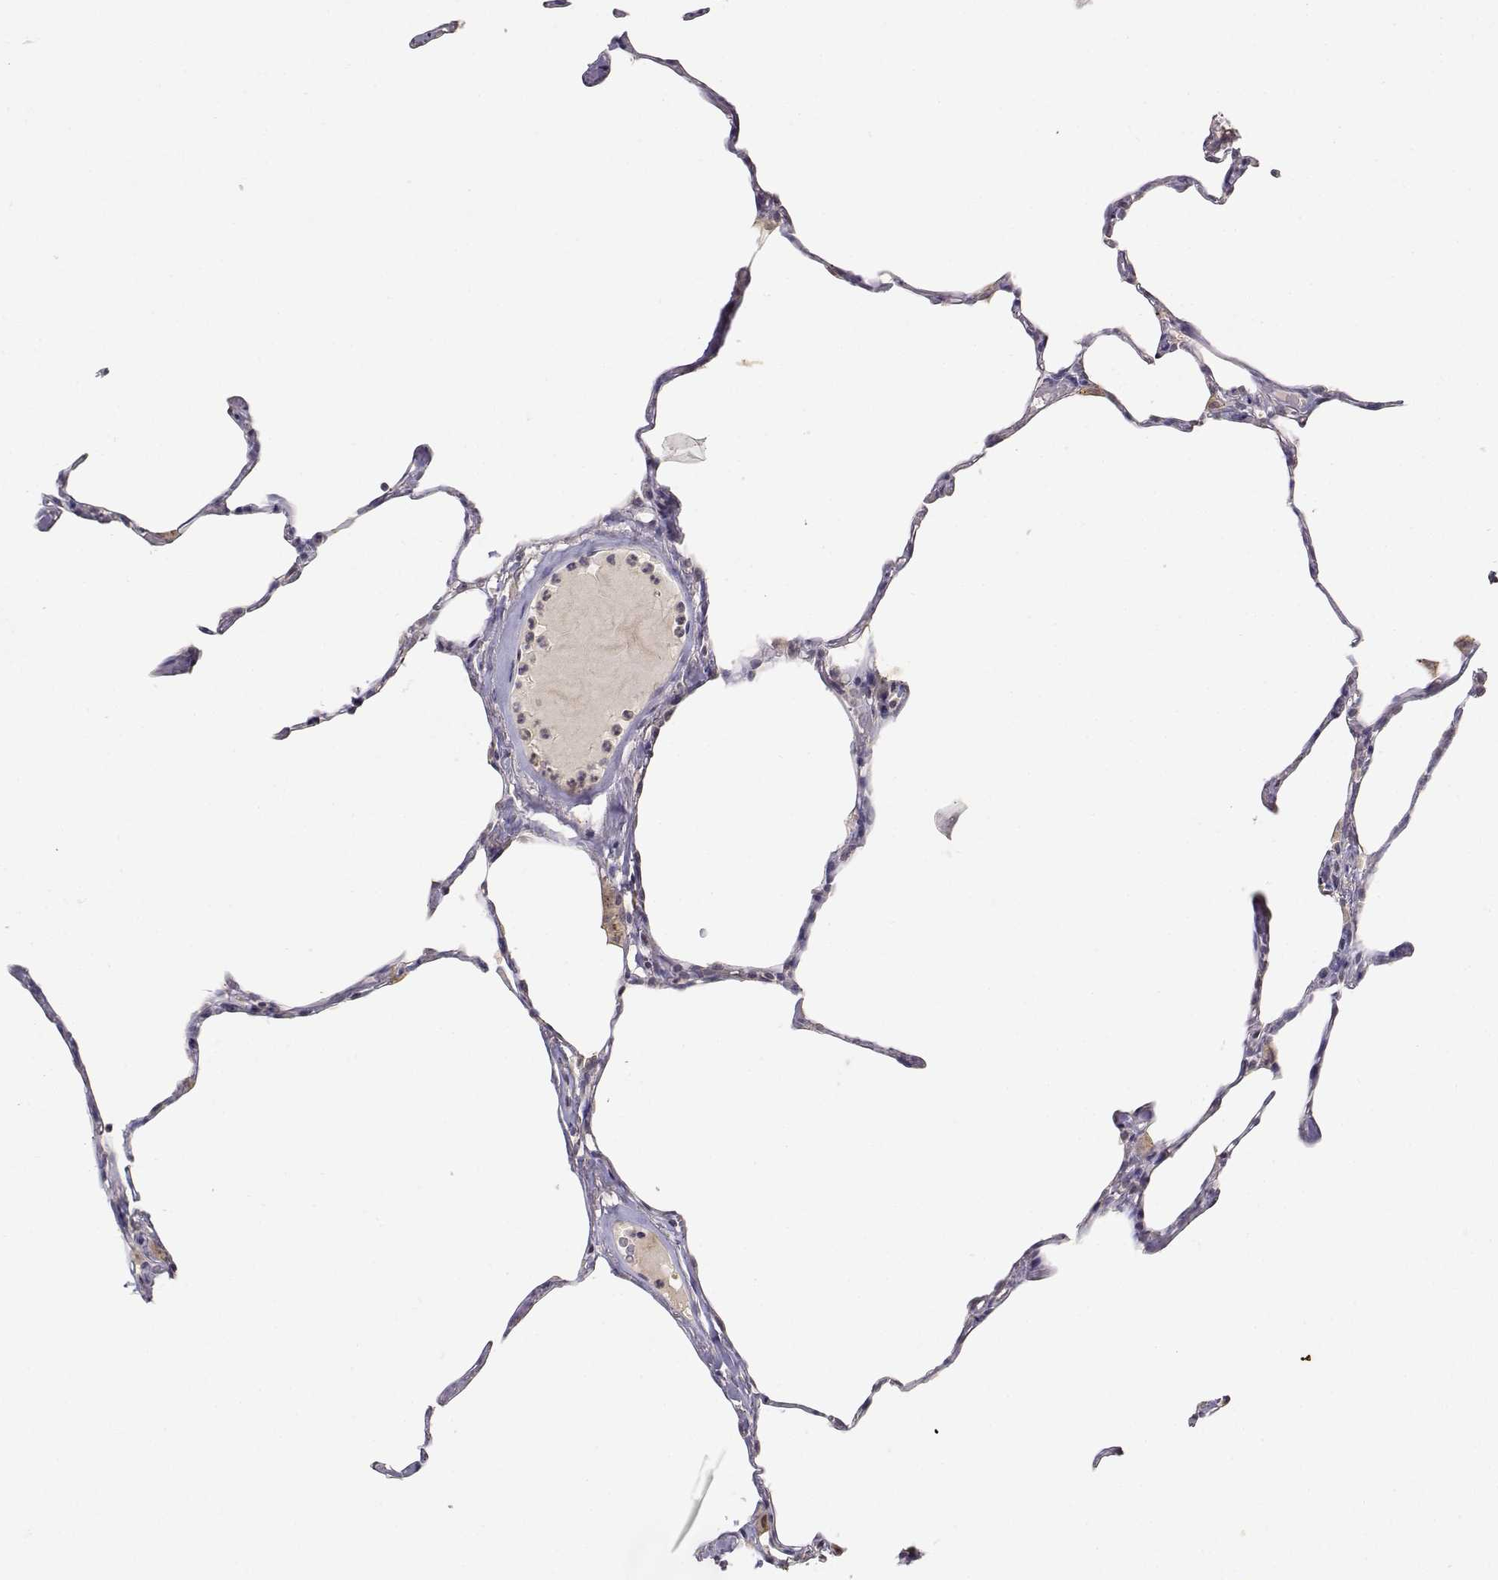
{"staining": {"intensity": "negative", "quantity": "none", "location": "none"}, "tissue": "lung", "cell_type": "Alveolar cells", "image_type": "normal", "snomed": [{"axis": "morphology", "description": "Normal tissue, NOS"}, {"axis": "topography", "description": "Lung"}], "caption": "The histopathology image exhibits no significant staining in alveolar cells of lung.", "gene": "RAD51", "patient": {"sex": "male", "age": 65}}